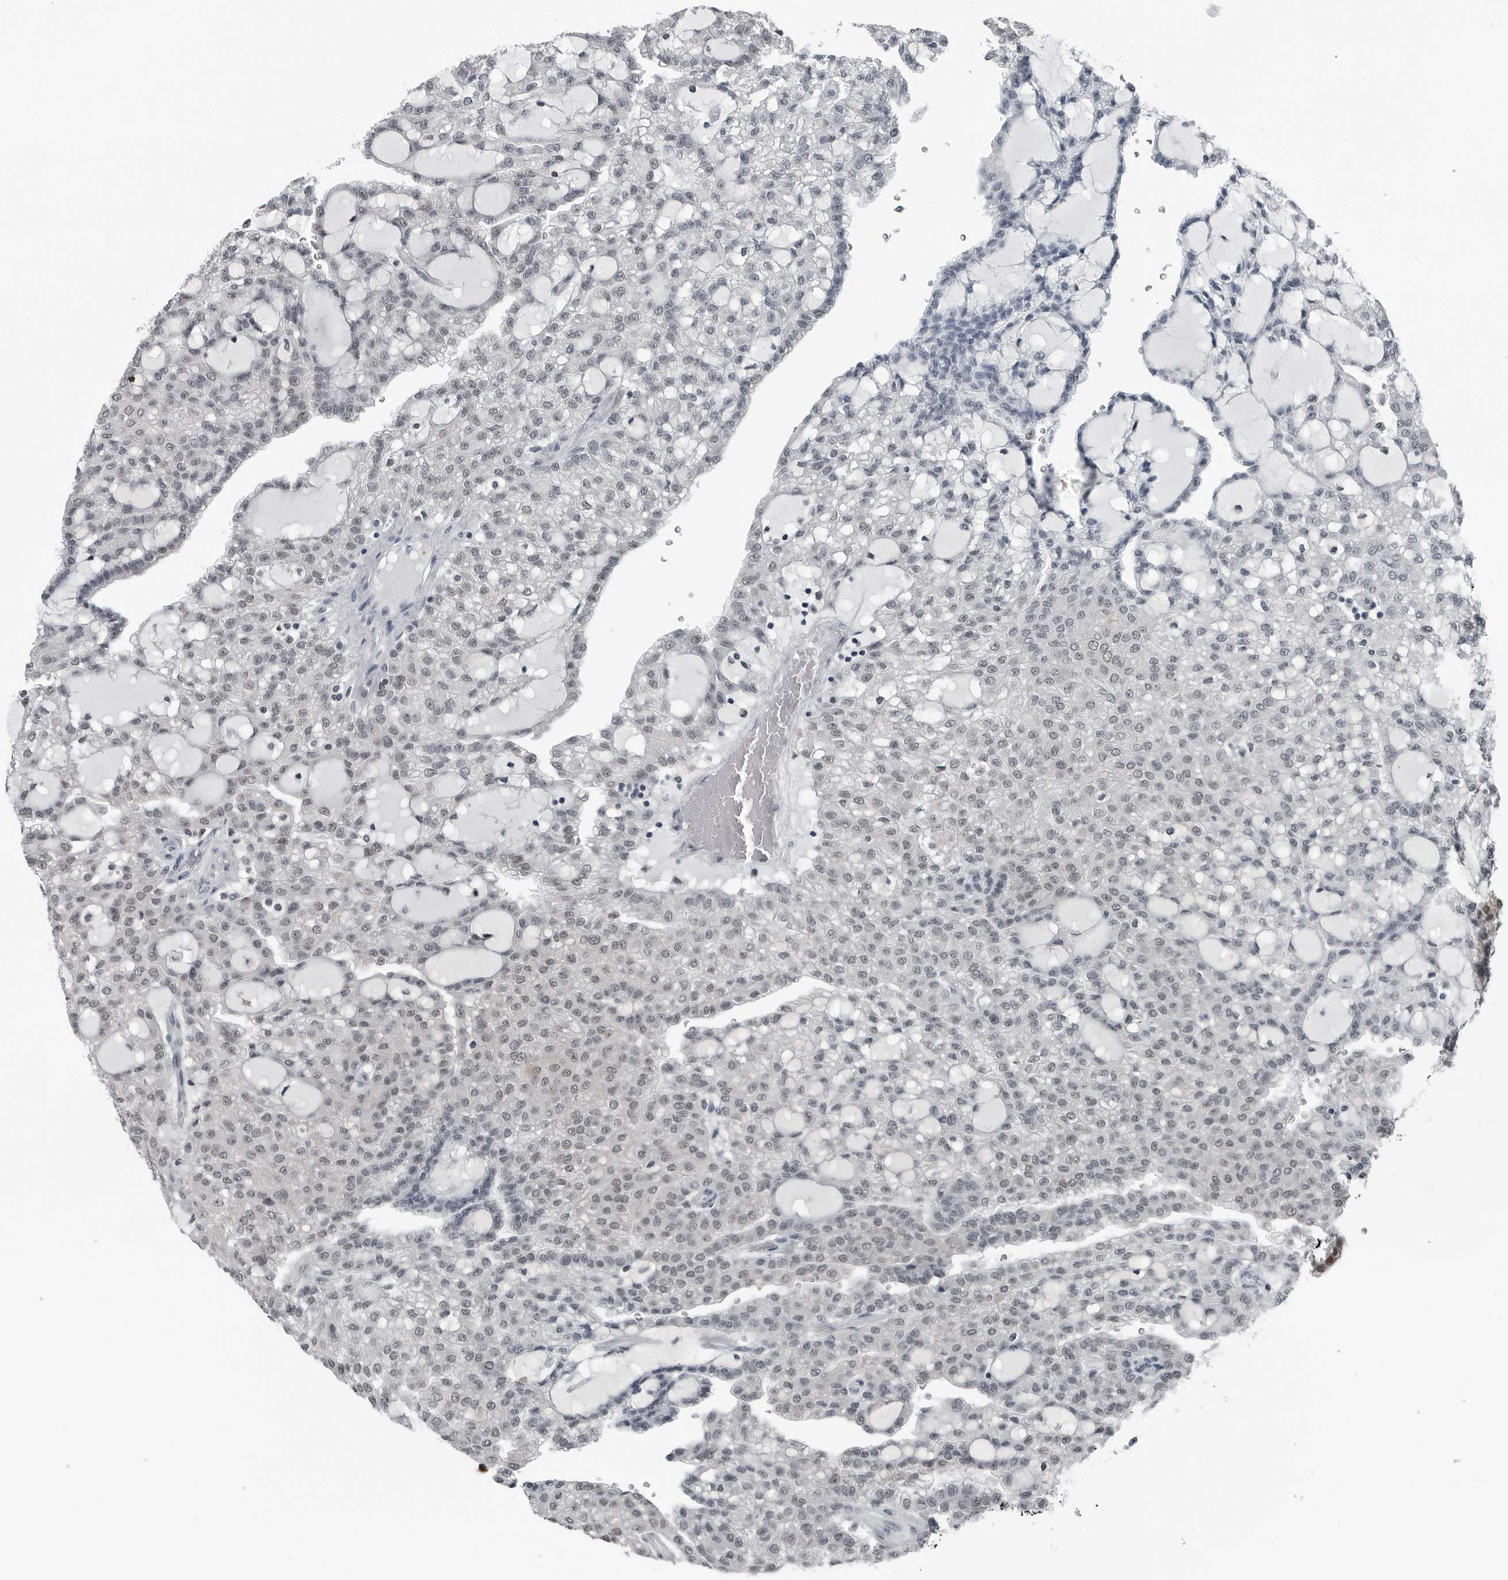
{"staining": {"intensity": "weak", "quantity": "<25%", "location": "nuclear"}, "tissue": "renal cancer", "cell_type": "Tumor cells", "image_type": "cancer", "snomed": [{"axis": "morphology", "description": "Adenocarcinoma, NOS"}, {"axis": "topography", "description": "Kidney"}], "caption": "There is no significant staining in tumor cells of renal cancer.", "gene": "AKR1A1", "patient": {"sex": "male", "age": 63}}